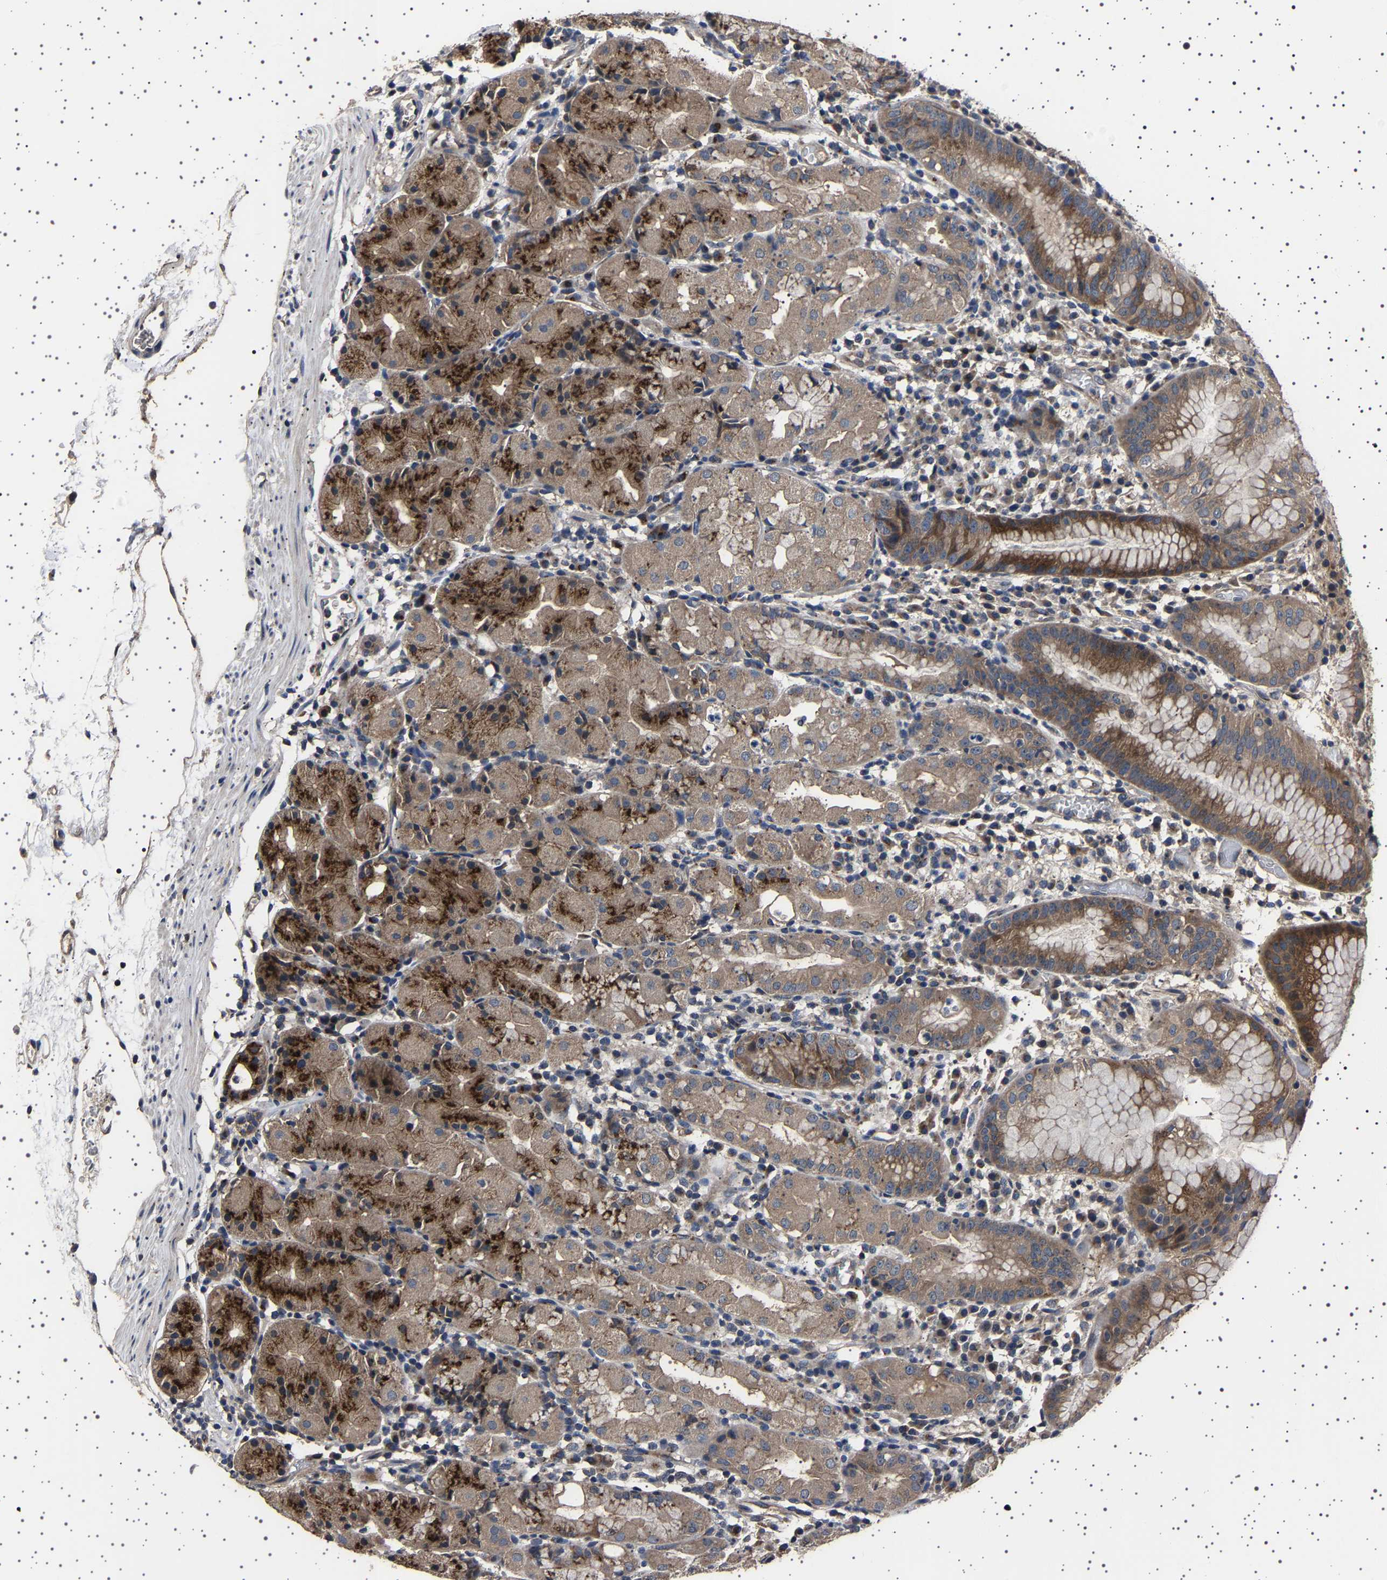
{"staining": {"intensity": "moderate", "quantity": ">75%", "location": "cytoplasmic/membranous"}, "tissue": "stomach", "cell_type": "Glandular cells", "image_type": "normal", "snomed": [{"axis": "morphology", "description": "Normal tissue, NOS"}, {"axis": "topography", "description": "Stomach"}, {"axis": "topography", "description": "Stomach, lower"}], "caption": "This is an image of immunohistochemistry (IHC) staining of normal stomach, which shows moderate staining in the cytoplasmic/membranous of glandular cells.", "gene": "NCKAP1", "patient": {"sex": "female", "age": 75}}